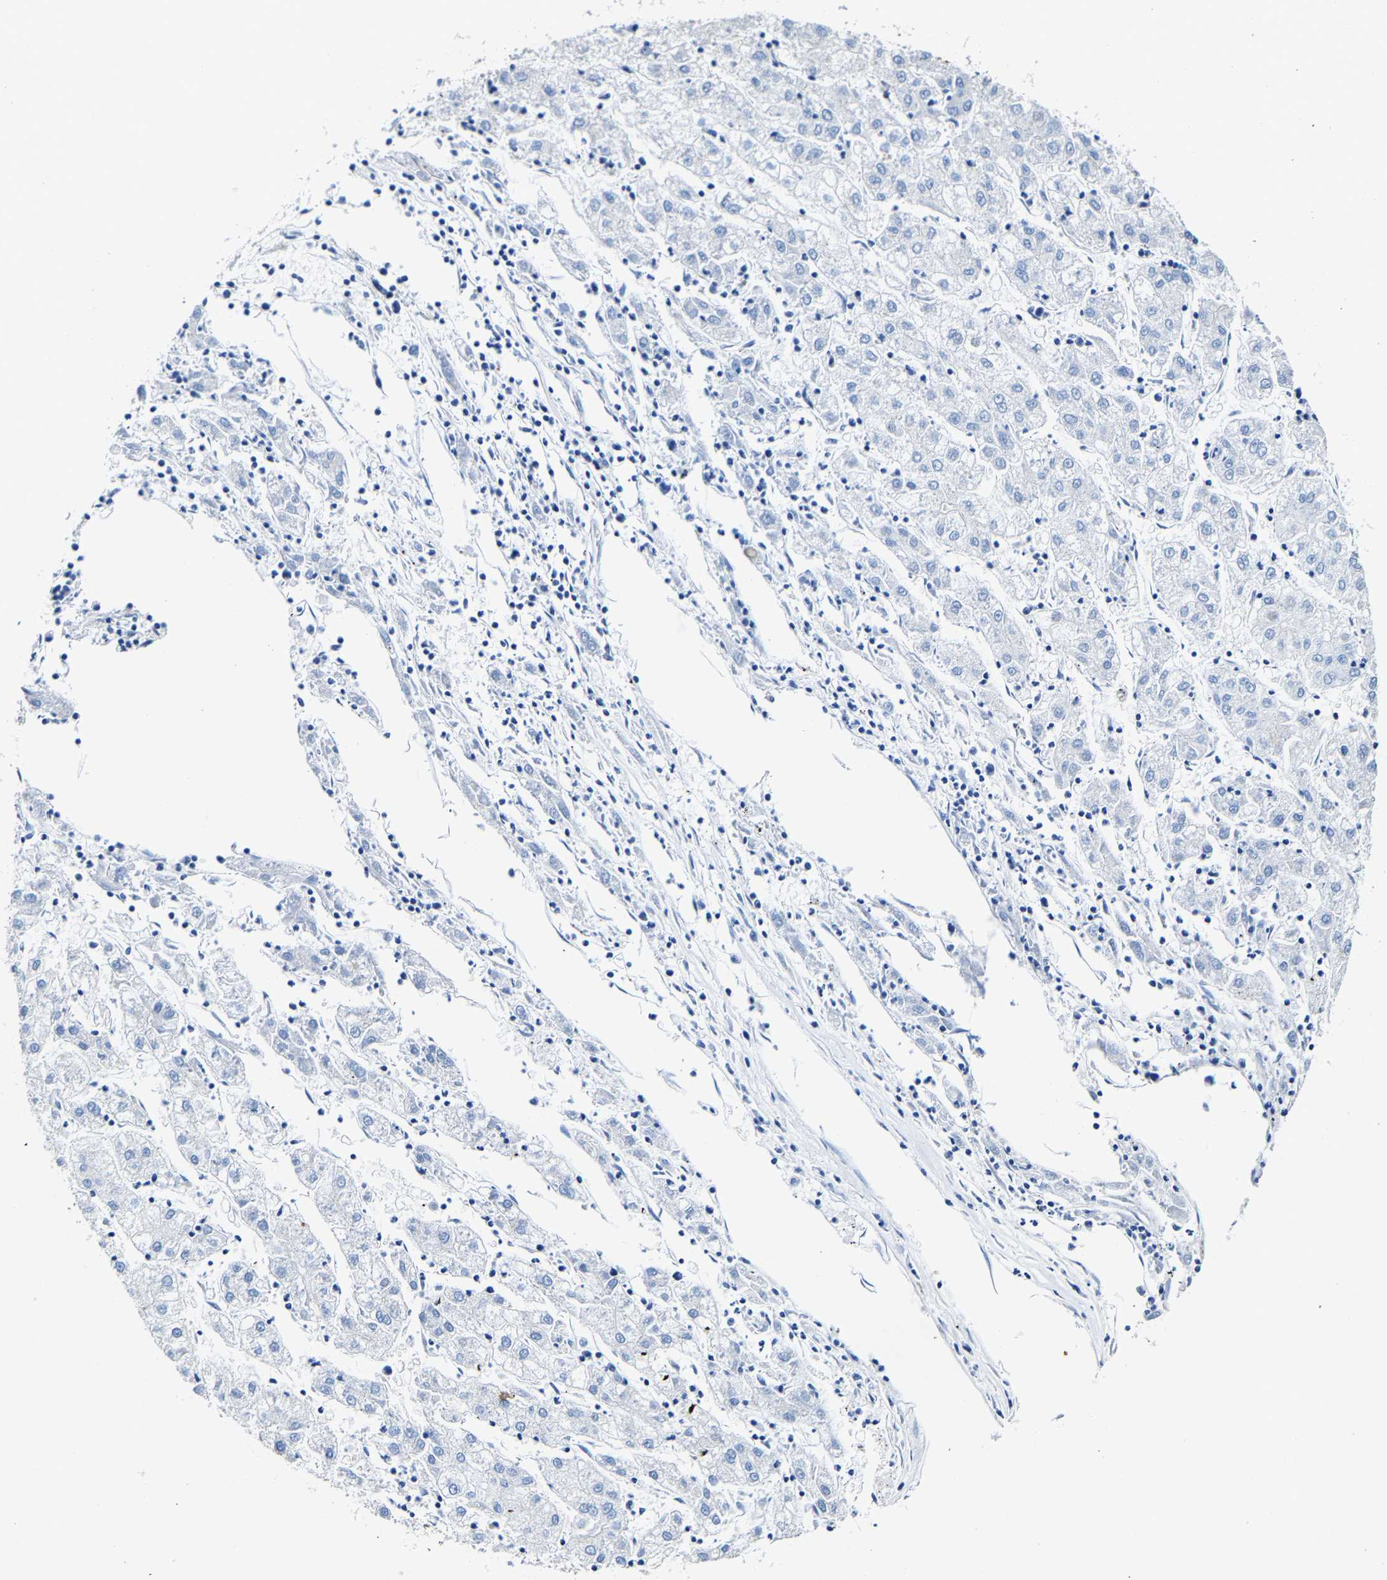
{"staining": {"intensity": "negative", "quantity": "none", "location": "none"}, "tissue": "liver cancer", "cell_type": "Tumor cells", "image_type": "cancer", "snomed": [{"axis": "morphology", "description": "Carcinoma, Hepatocellular, NOS"}, {"axis": "topography", "description": "Liver"}], "caption": "This histopathology image is of hepatocellular carcinoma (liver) stained with immunohistochemistry (IHC) to label a protein in brown with the nuclei are counter-stained blue. There is no staining in tumor cells.", "gene": "MMEL1", "patient": {"sex": "male", "age": 72}}